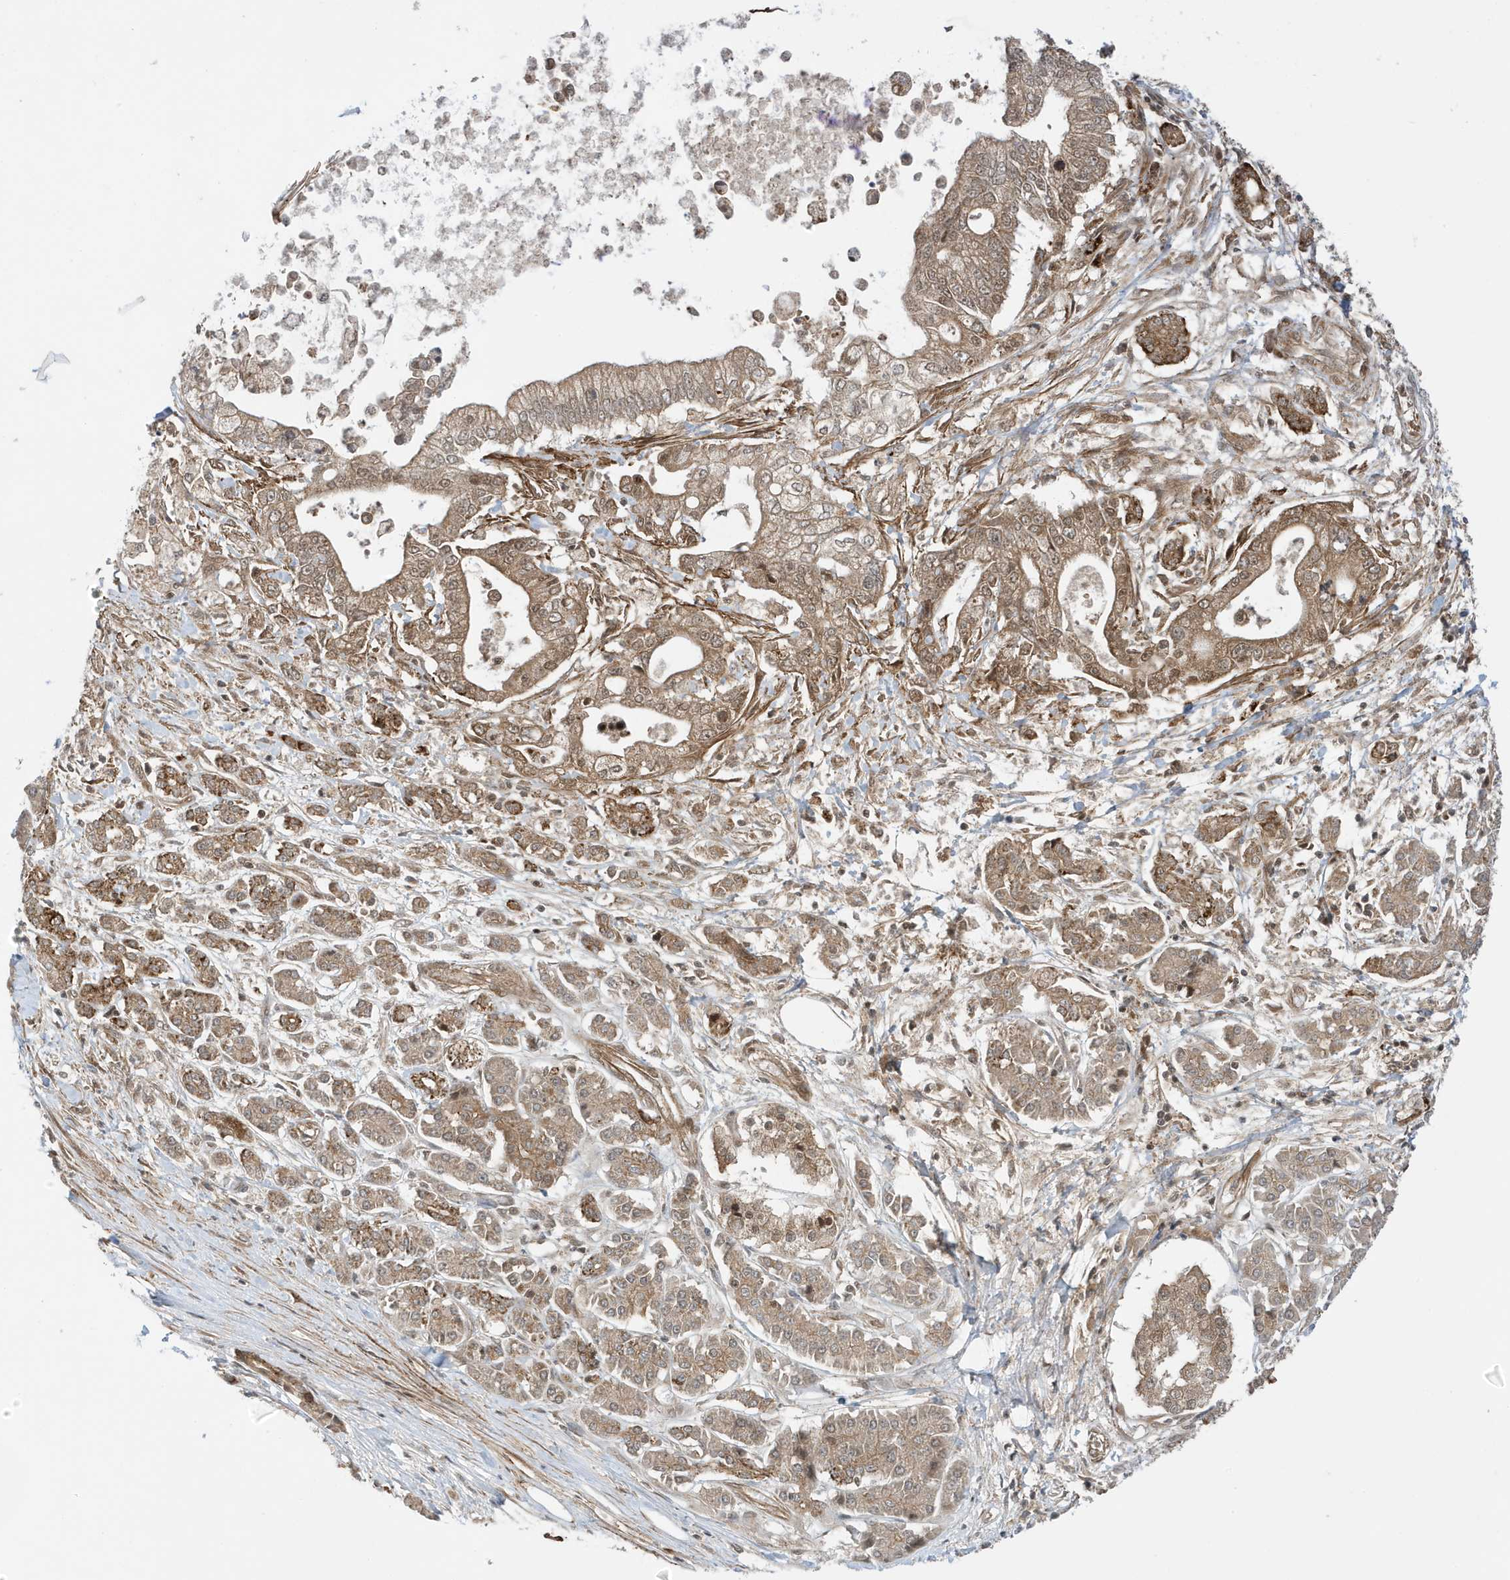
{"staining": {"intensity": "moderate", "quantity": ">75%", "location": "cytoplasmic/membranous"}, "tissue": "pancreatic cancer", "cell_type": "Tumor cells", "image_type": "cancer", "snomed": [{"axis": "morphology", "description": "Adenocarcinoma, NOS"}, {"axis": "topography", "description": "Pancreas"}], "caption": "Immunohistochemical staining of adenocarcinoma (pancreatic) demonstrates moderate cytoplasmic/membranous protein expression in approximately >75% of tumor cells.", "gene": "DHX36", "patient": {"sex": "male", "age": 69}}